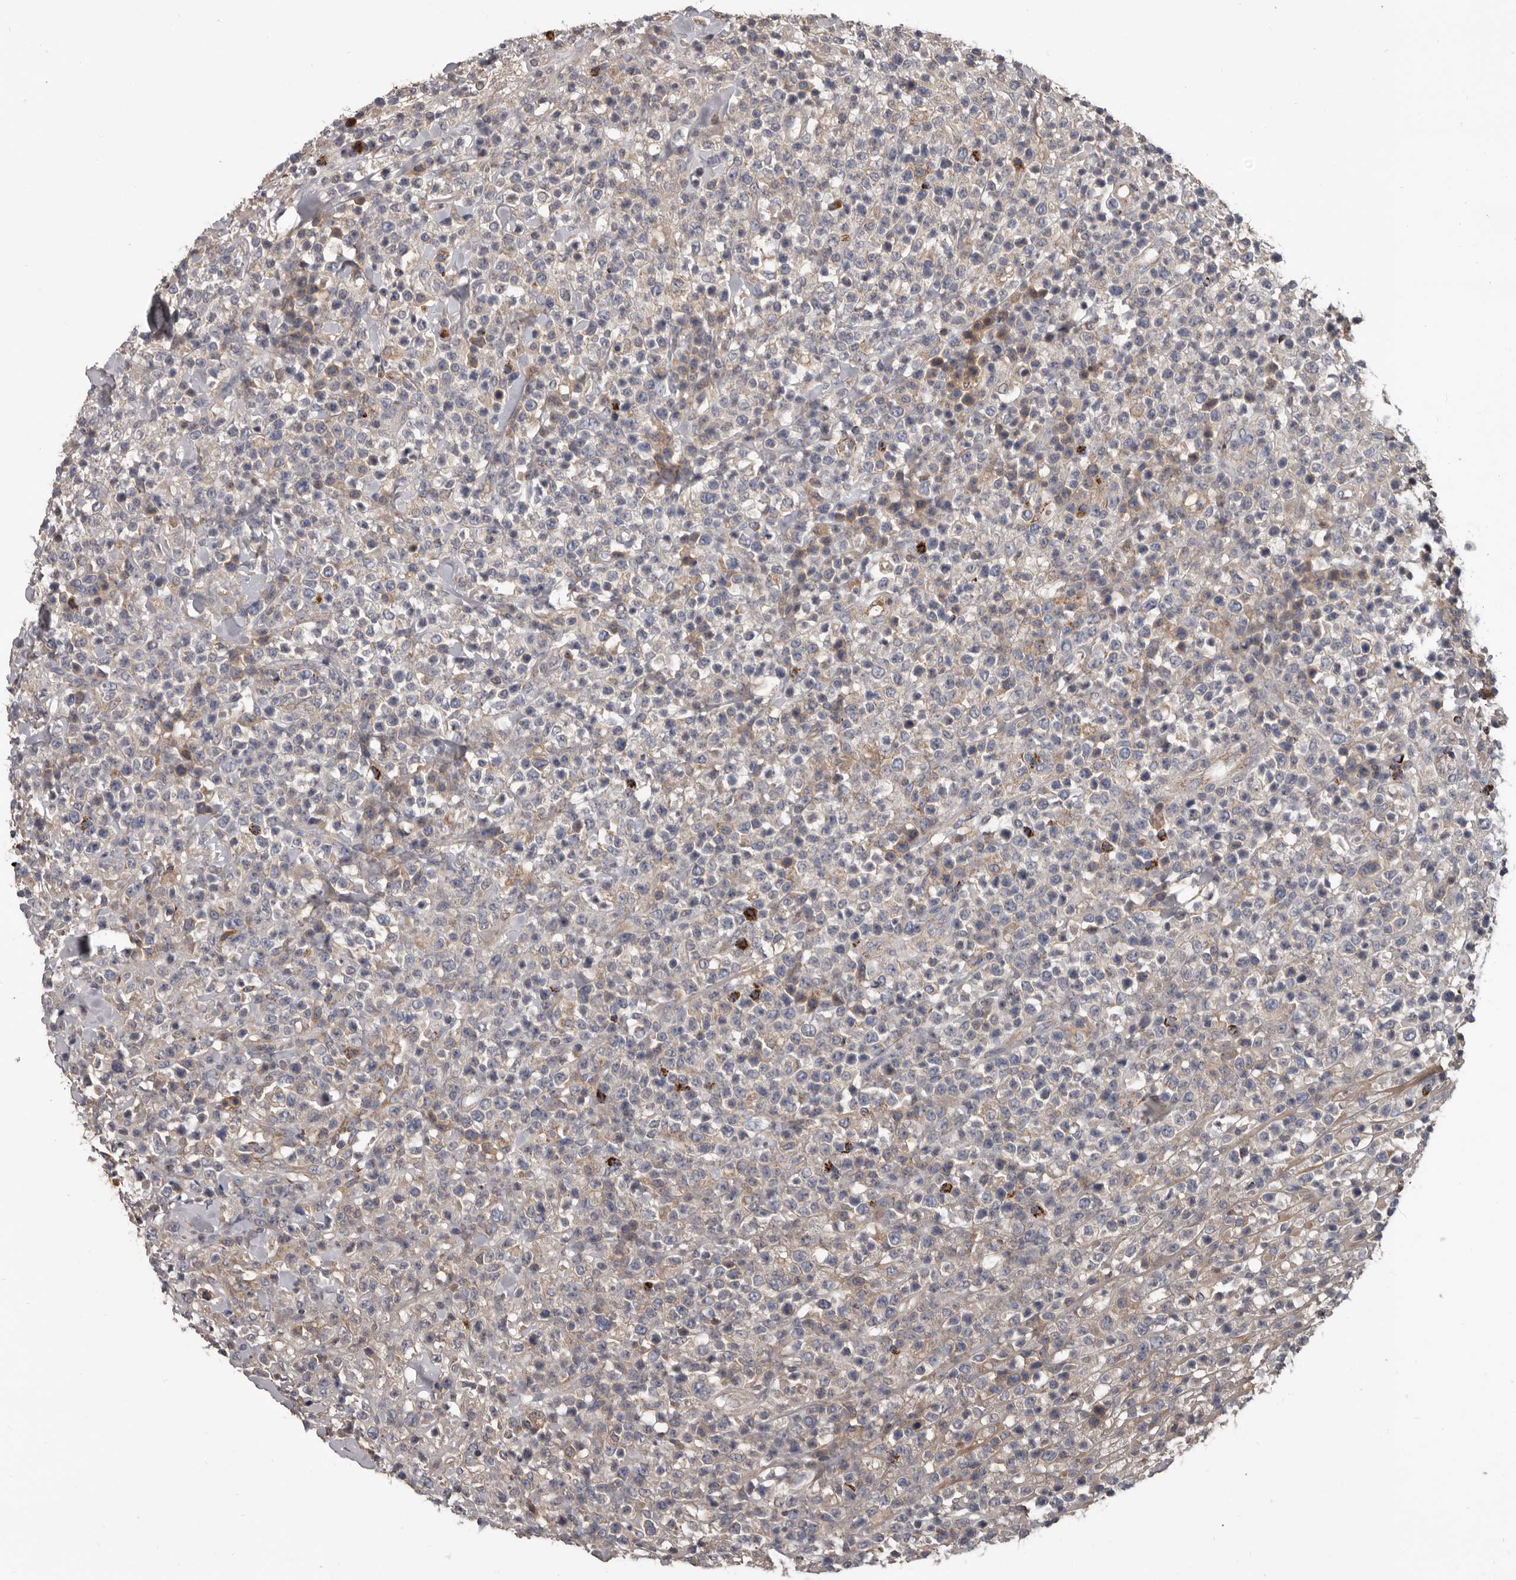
{"staining": {"intensity": "negative", "quantity": "none", "location": "none"}, "tissue": "lymphoma", "cell_type": "Tumor cells", "image_type": "cancer", "snomed": [{"axis": "morphology", "description": "Malignant lymphoma, non-Hodgkin's type, High grade"}, {"axis": "topography", "description": "Colon"}], "caption": "DAB (3,3'-diaminobenzidine) immunohistochemical staining of malignant lymphoma, non-Hodgkin's type (high-grade) displays no significant expression in tumor cells. (DAB (3,3'-diaminobenzidine) immunohistochemistry, high magnification).", "gene": "ALDH5A1", "patient": {"sex": "female", "age": 53}}